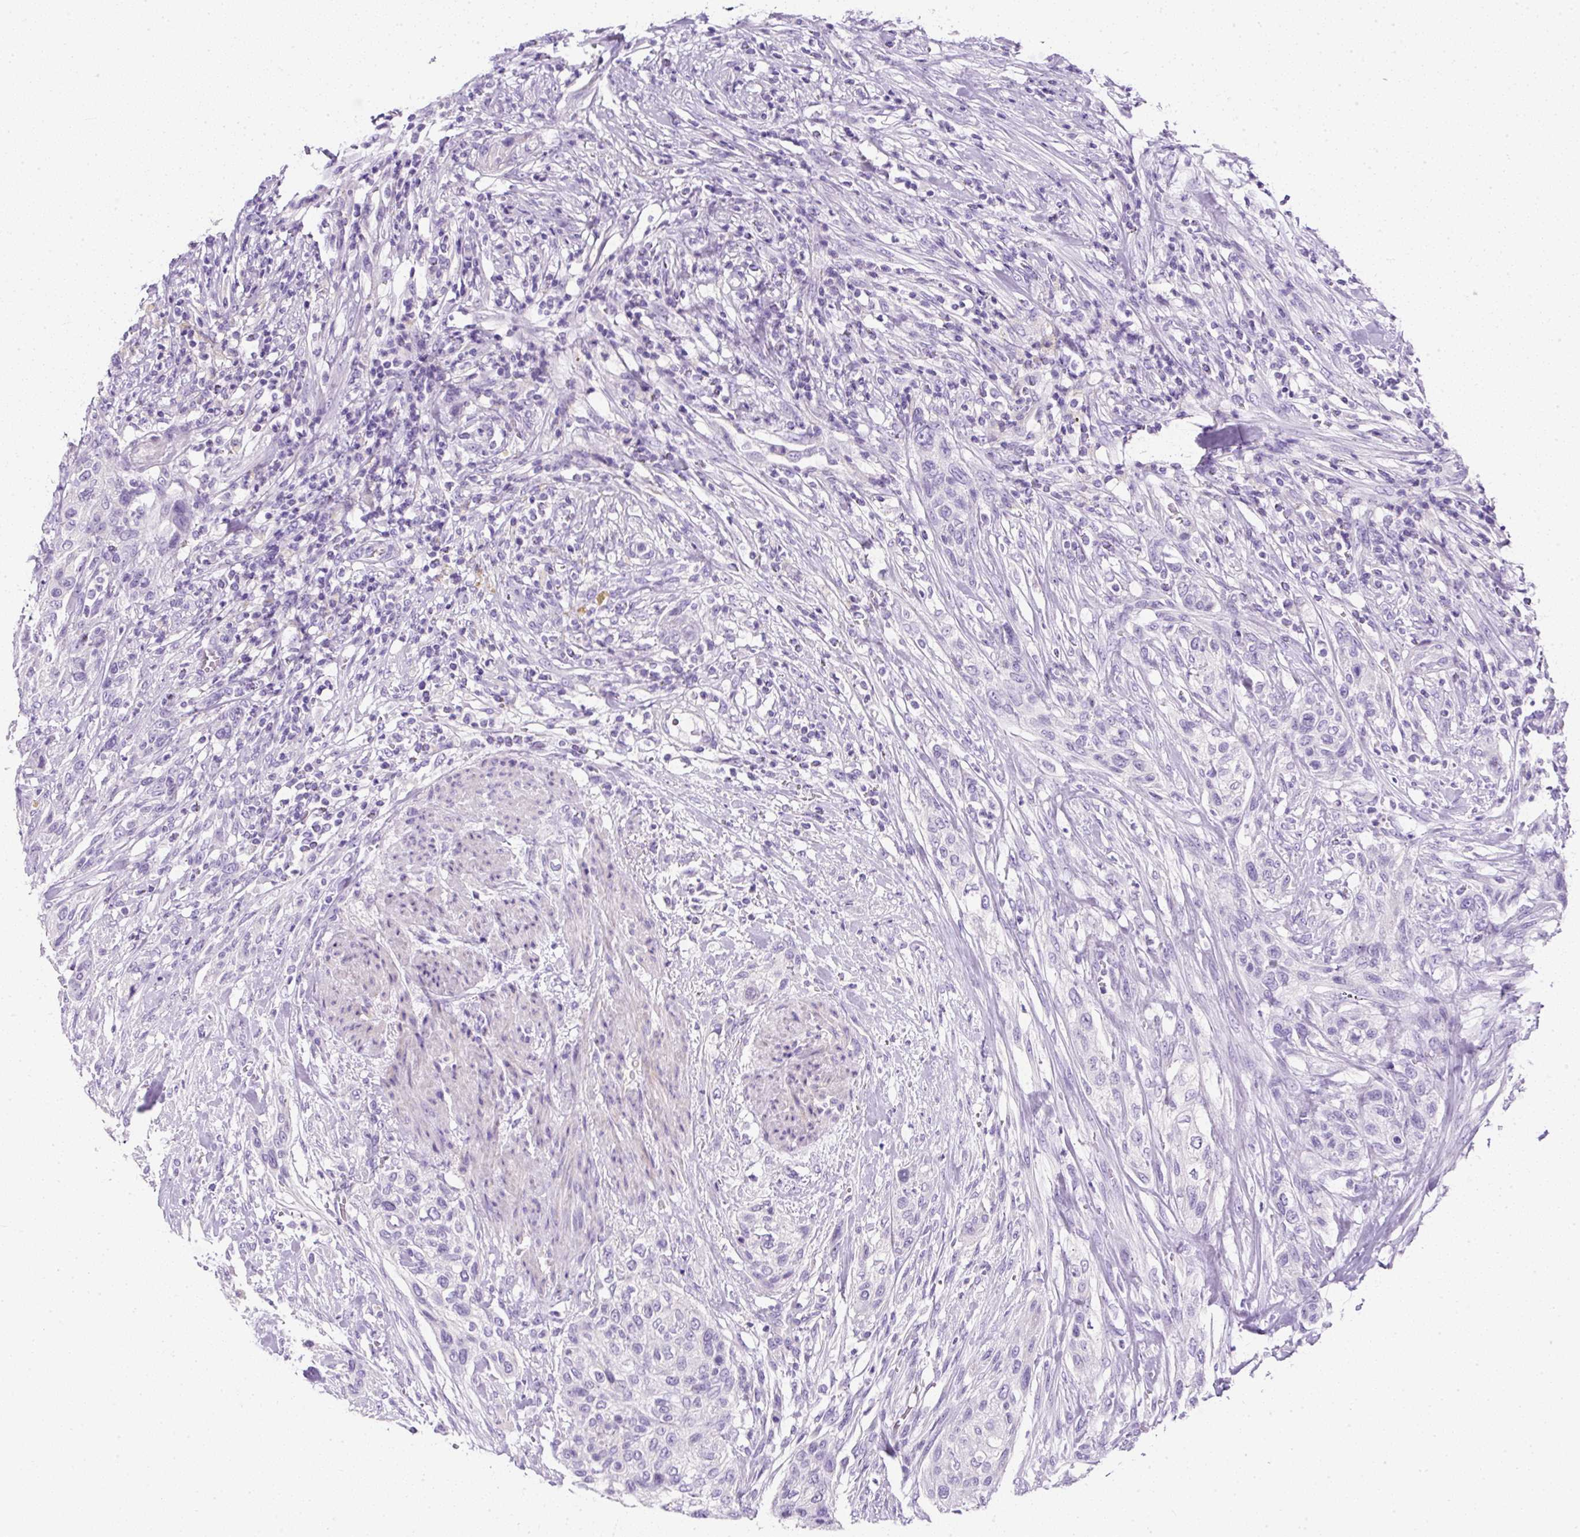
{"staining": {"intensity": "negative", "quantity": "none", "location": "none"}, "tissue": "urothelial cancer", "cell_type": "Tumor cells", "image_type": "cancer", "snomed": [{"axis": "morphology", "description": "Urothelial carcinoma, High grade"}, {"axis": "topography", "description": "Urinary bladder"}], "caption": "IHC photomicrograph of urothelial cancer stained for a protein (brown), which exhibits no staining in tumor cells.", "gene": "C2CD4C", "patient": {"sex": "male", "age": 35}}